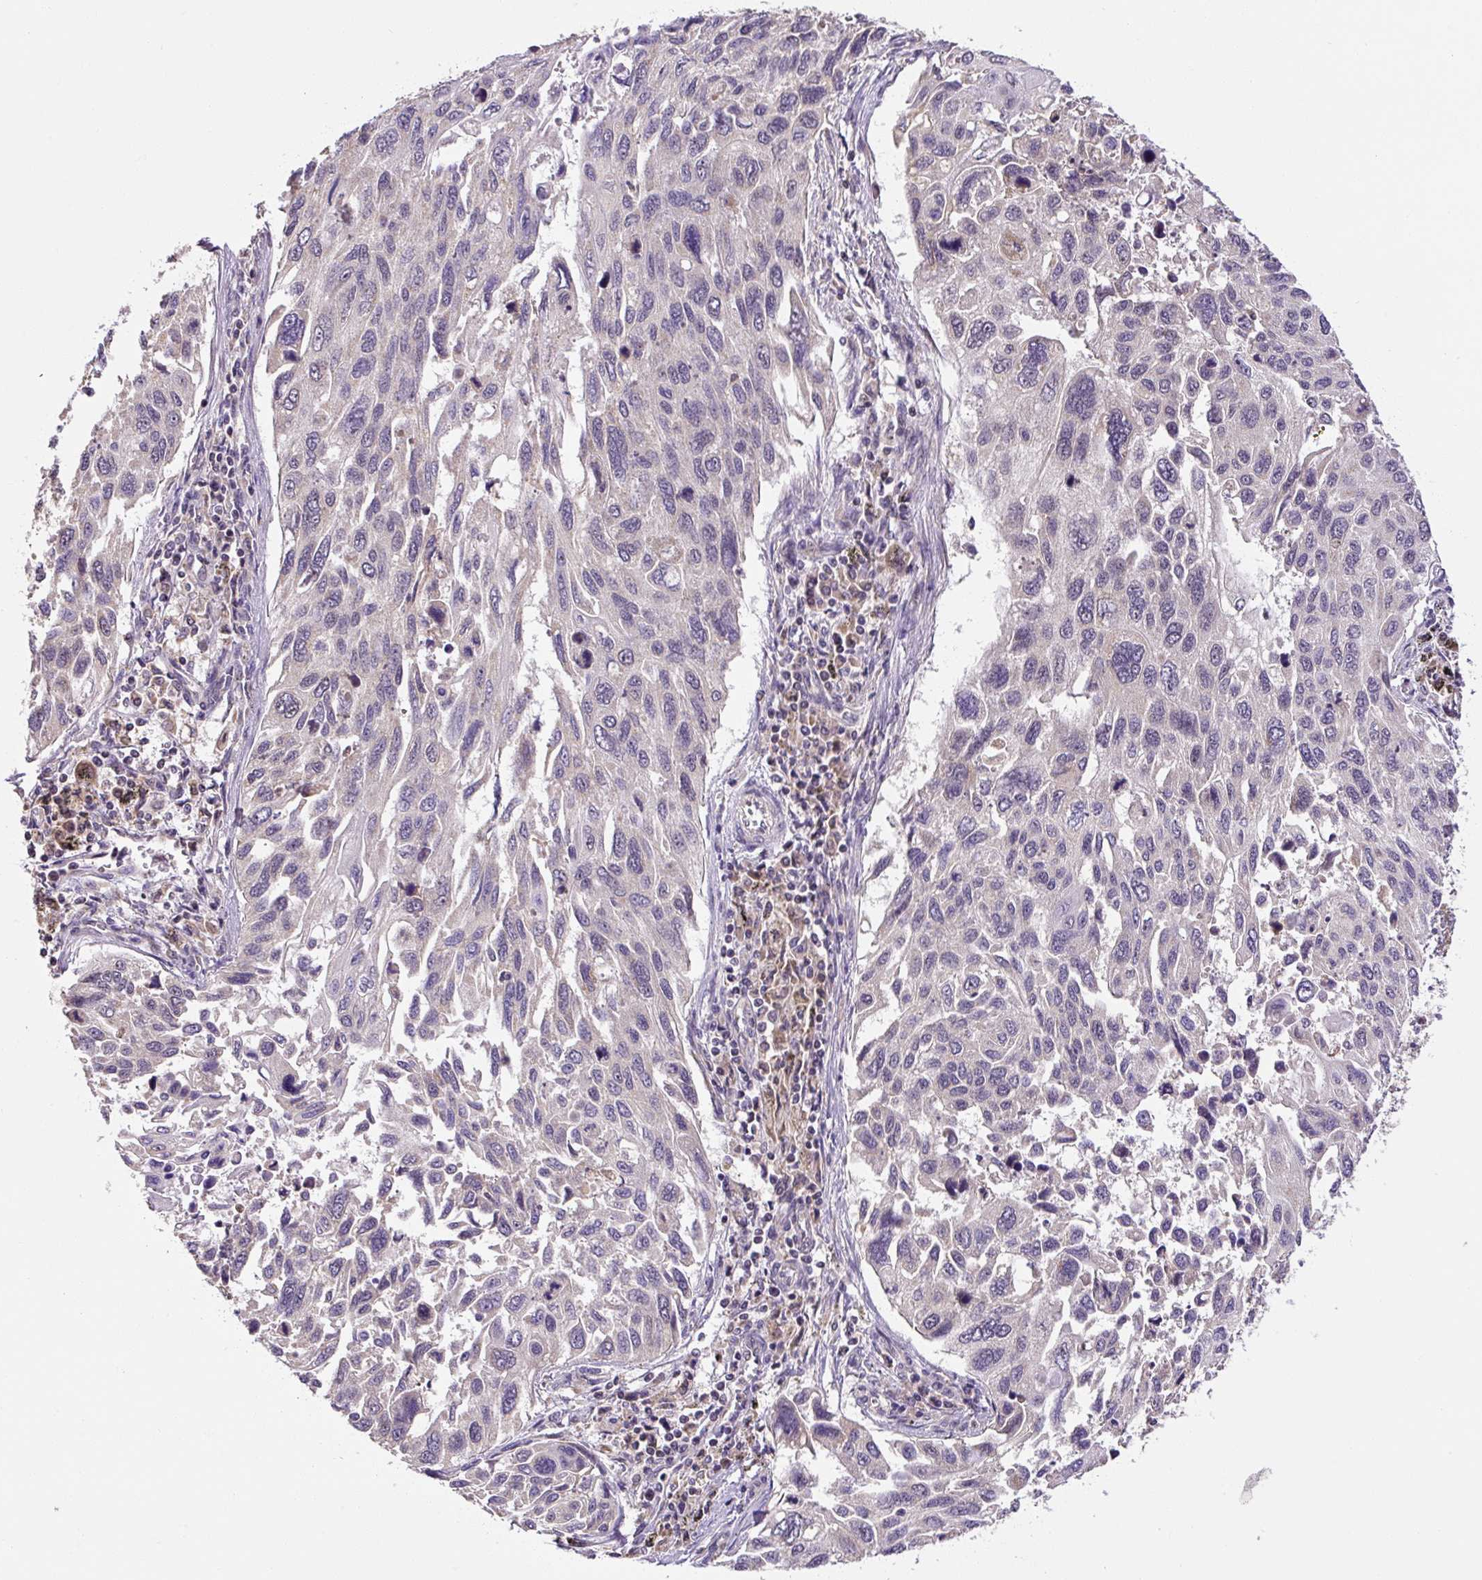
{"staining": {"intensity": "moderate", "quantity": "<25%", "location": "cytoplasmic/membranous"}, "tissue": "lung cancer", "cell_type": "Tumor cells", "image_type": "cancer", "snomed": [{"axis": "morphology", "description": "Squamous cell carcinoma, NOS"}, {"axis": "topography", "description": "Lung"}], "caption": "Immunohistochemistry of squamous cell carcinoma (lung) displays low levels of moderate cytoplasmic/membranous expression in about <25% of tumor cells.", "gene": "MFSD9", "patient": {"sex": "male", "age": 62}}